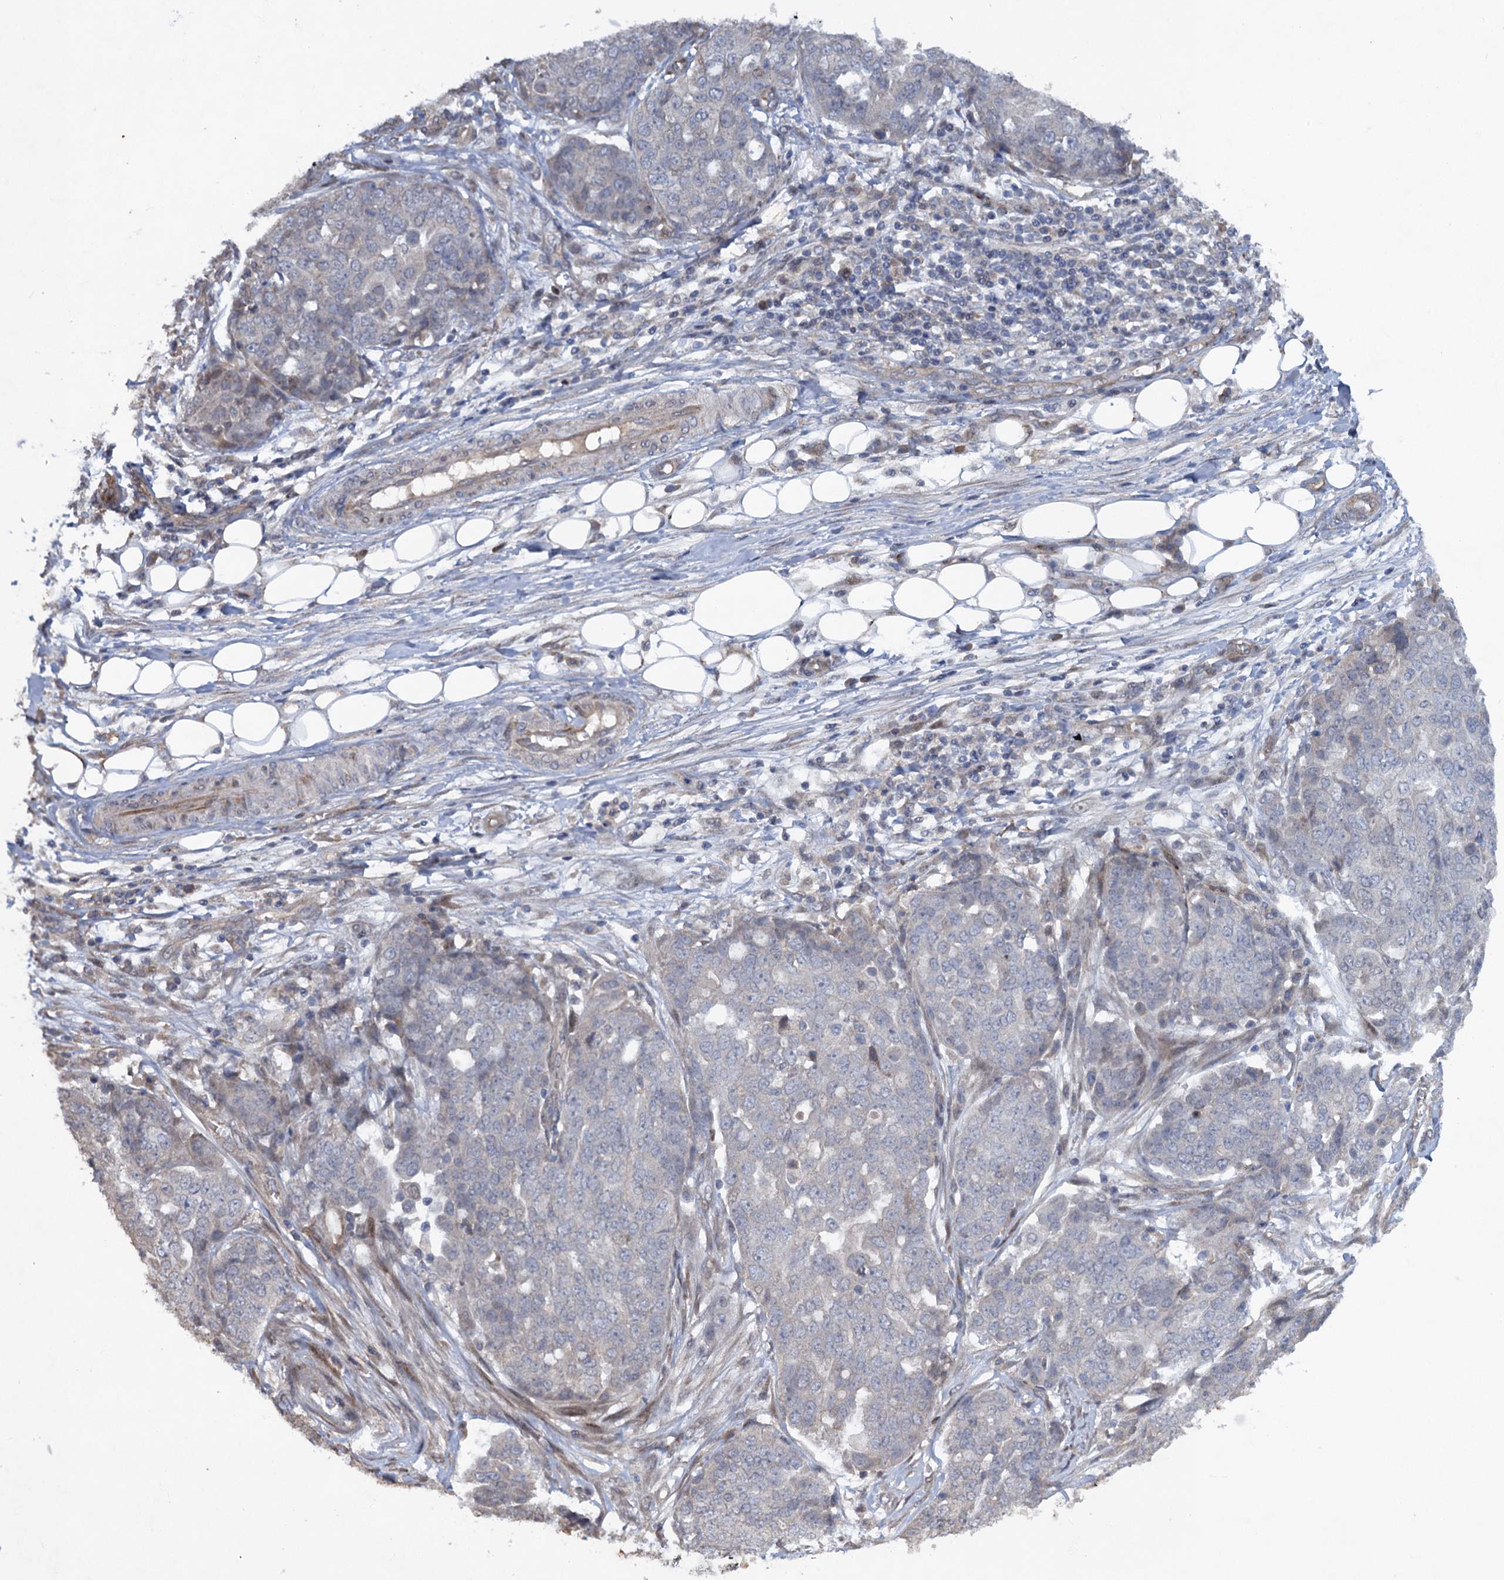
{"staining": {"intensity": "negative", "quantity": "none", "location": "none"}, "tissue": "ovarian cancer", "cell_type": "Tumor cells", "image_type": "cancer", "snomed": [{"axis": "morphology", "description": "Cystadenocarcinoma, serous, NOS"}, {"axis": "topography", "description": "Soft tissue"}, {"axis": "topography", "description": "Ovary"}], "caption": "This image is of serous cystadenocarcinoma (ovarian) stained with IHC to label a protein in brown with the nuclei are counter-stained blue. There is no expression in tumor cells. The staining is performed using DAB brown chromogen with nuclei counter-stained in using hematoxylin.", "gene": "NUDT22", "patient": {"sex": "female", "age": 57}}